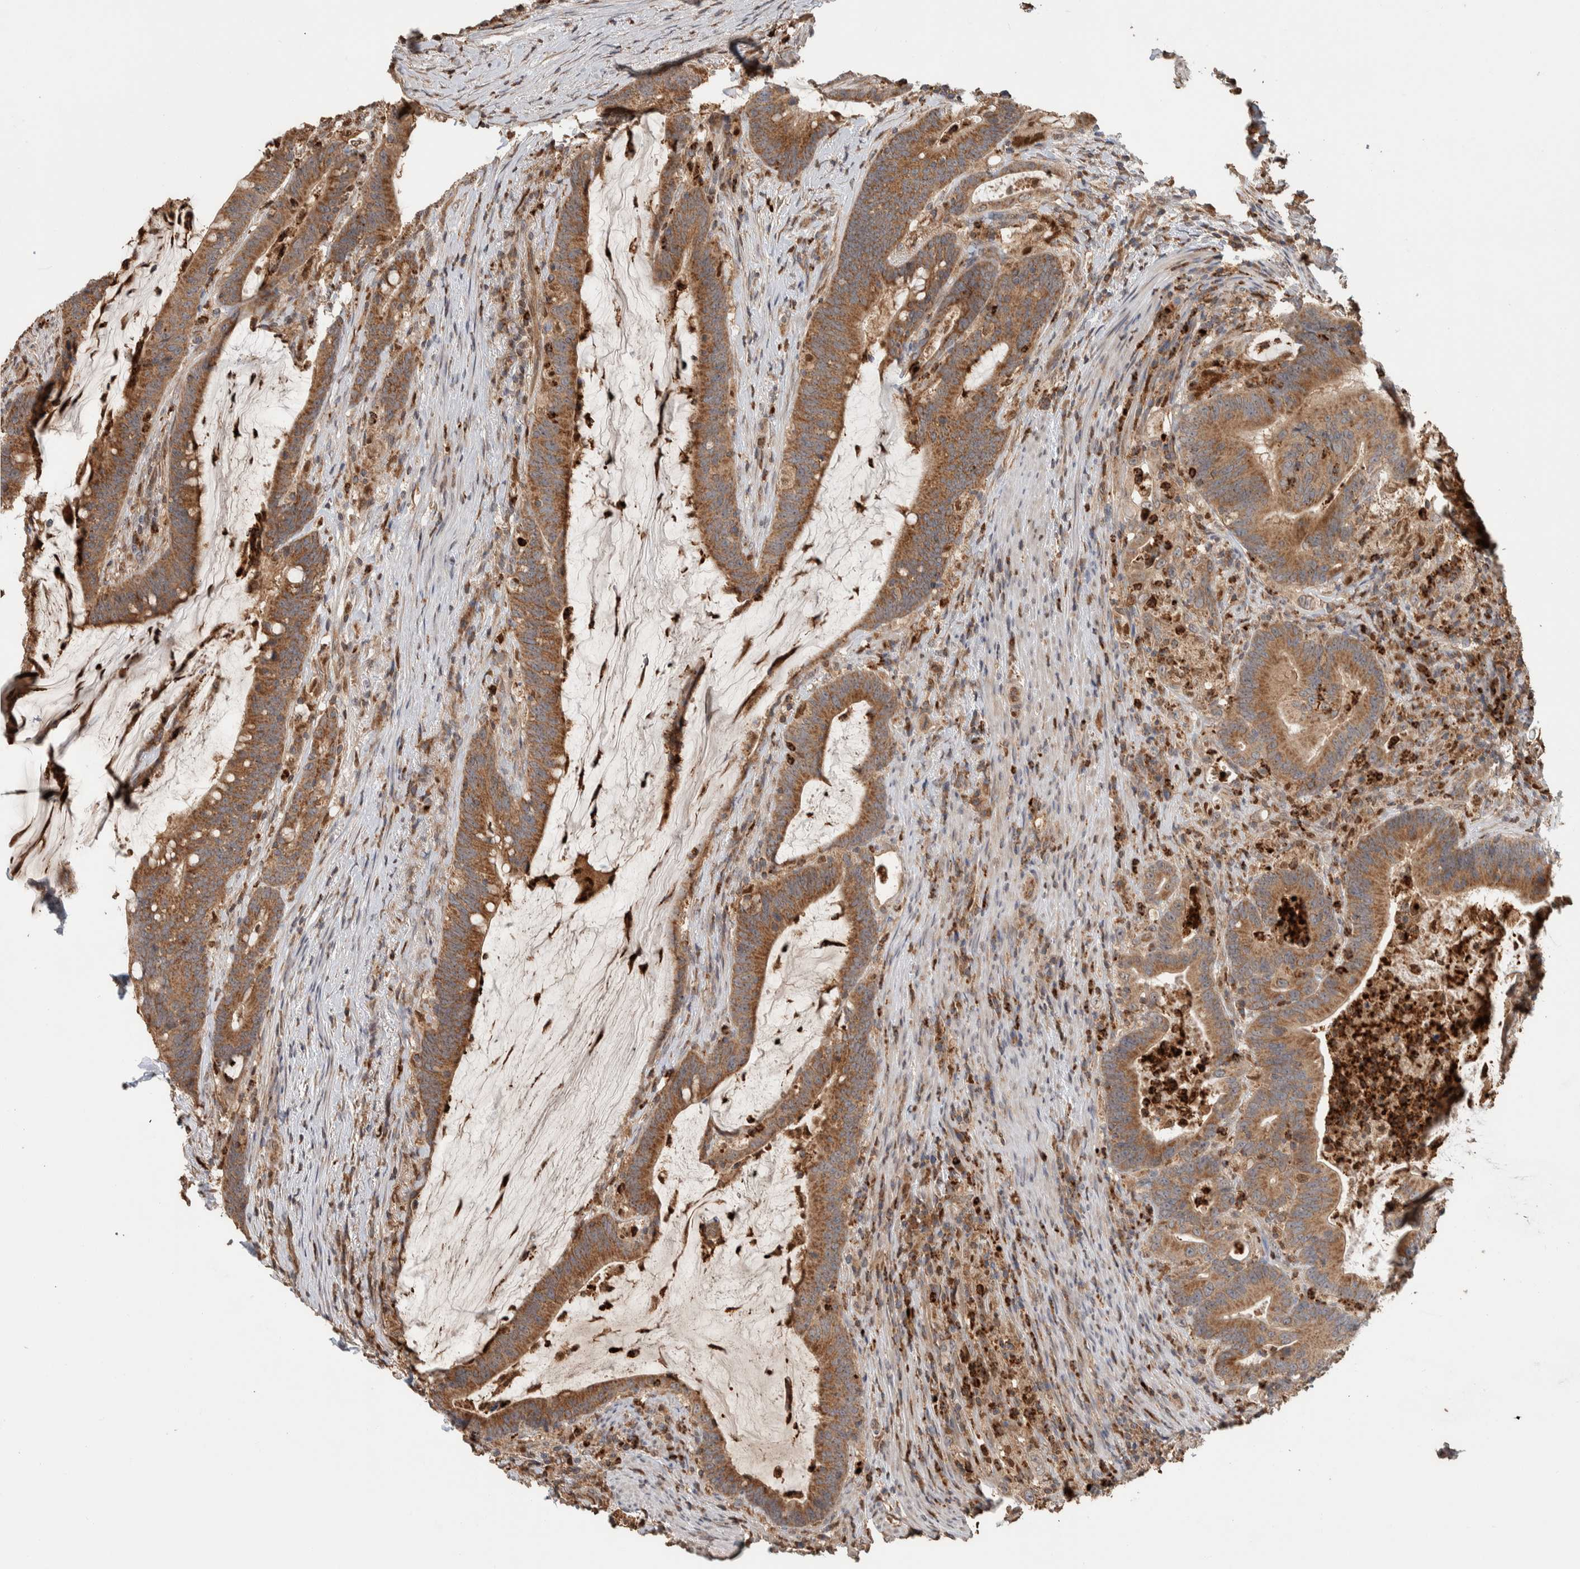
{"staining": {"intensity": "moderate", "quantity": ">75%", "location": "cytoplasmic/membranous"}, "tissue": "colorectal cancer", "cell_type": "Tumor cells", "image_type": "cancer", "snomed": [{"axis": "morphology", "description": "Adenocarcinoma, NOS"}, {"axis": "topography", "description": "Colon"}], "caption": "Immunohistochemistry (IHC) of colorectal cancer (adenocarcinoma) shows medium levels of moderate cytoplasmic/membranous staining in approximately >75% of tumor cells.", "gene": "VPS53", "patient": {"sex": "female", "age": 66}}